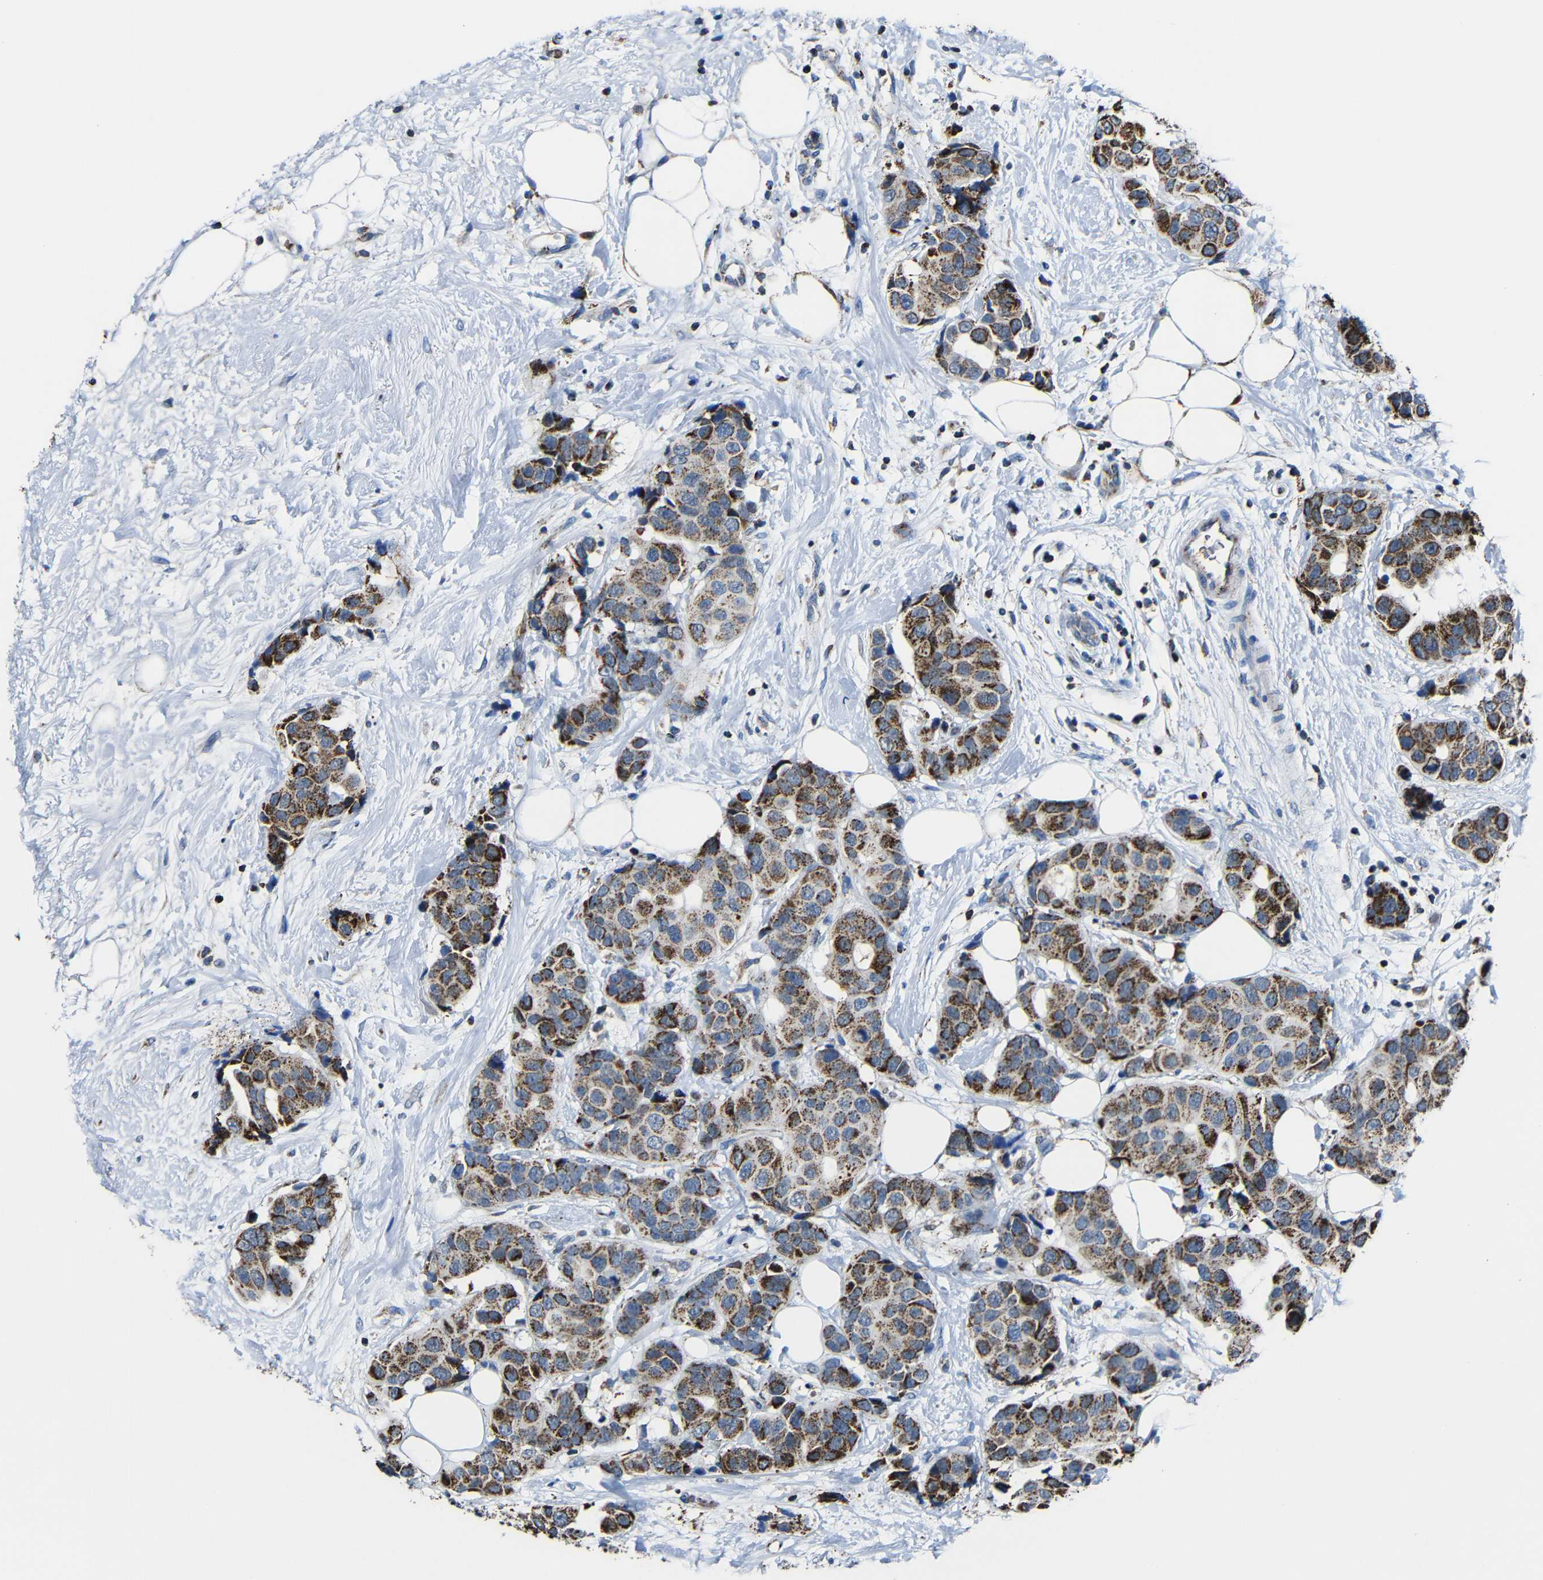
{"staining": {"intensity": "moderate", "quantity": ">75%", "location": "cytoplasmic/membranous"}, "tissue": "breast cancer", "cell_type": "Tumor cells", "image_type": "cancer", "snomed": [{"axis": "morphology", "description": "Normal tissue, NOS"}, {"axis": "morphology", "description": "Duct carcinoma"}, {"axis": "topography", "description": "Breast"}], "caption": "High-magnification brightfield microscopy of breast cancer (invasive ductal carcinoma) stained with DAB (brown) and counterstained with hematoxylin (blue). tumor cells exhibit moderate cytoplasmic/membranous positivity is seen in approximately>75% of cells.", "gene": "CA5B", "patient": {"sex": "female", "age": 39}}